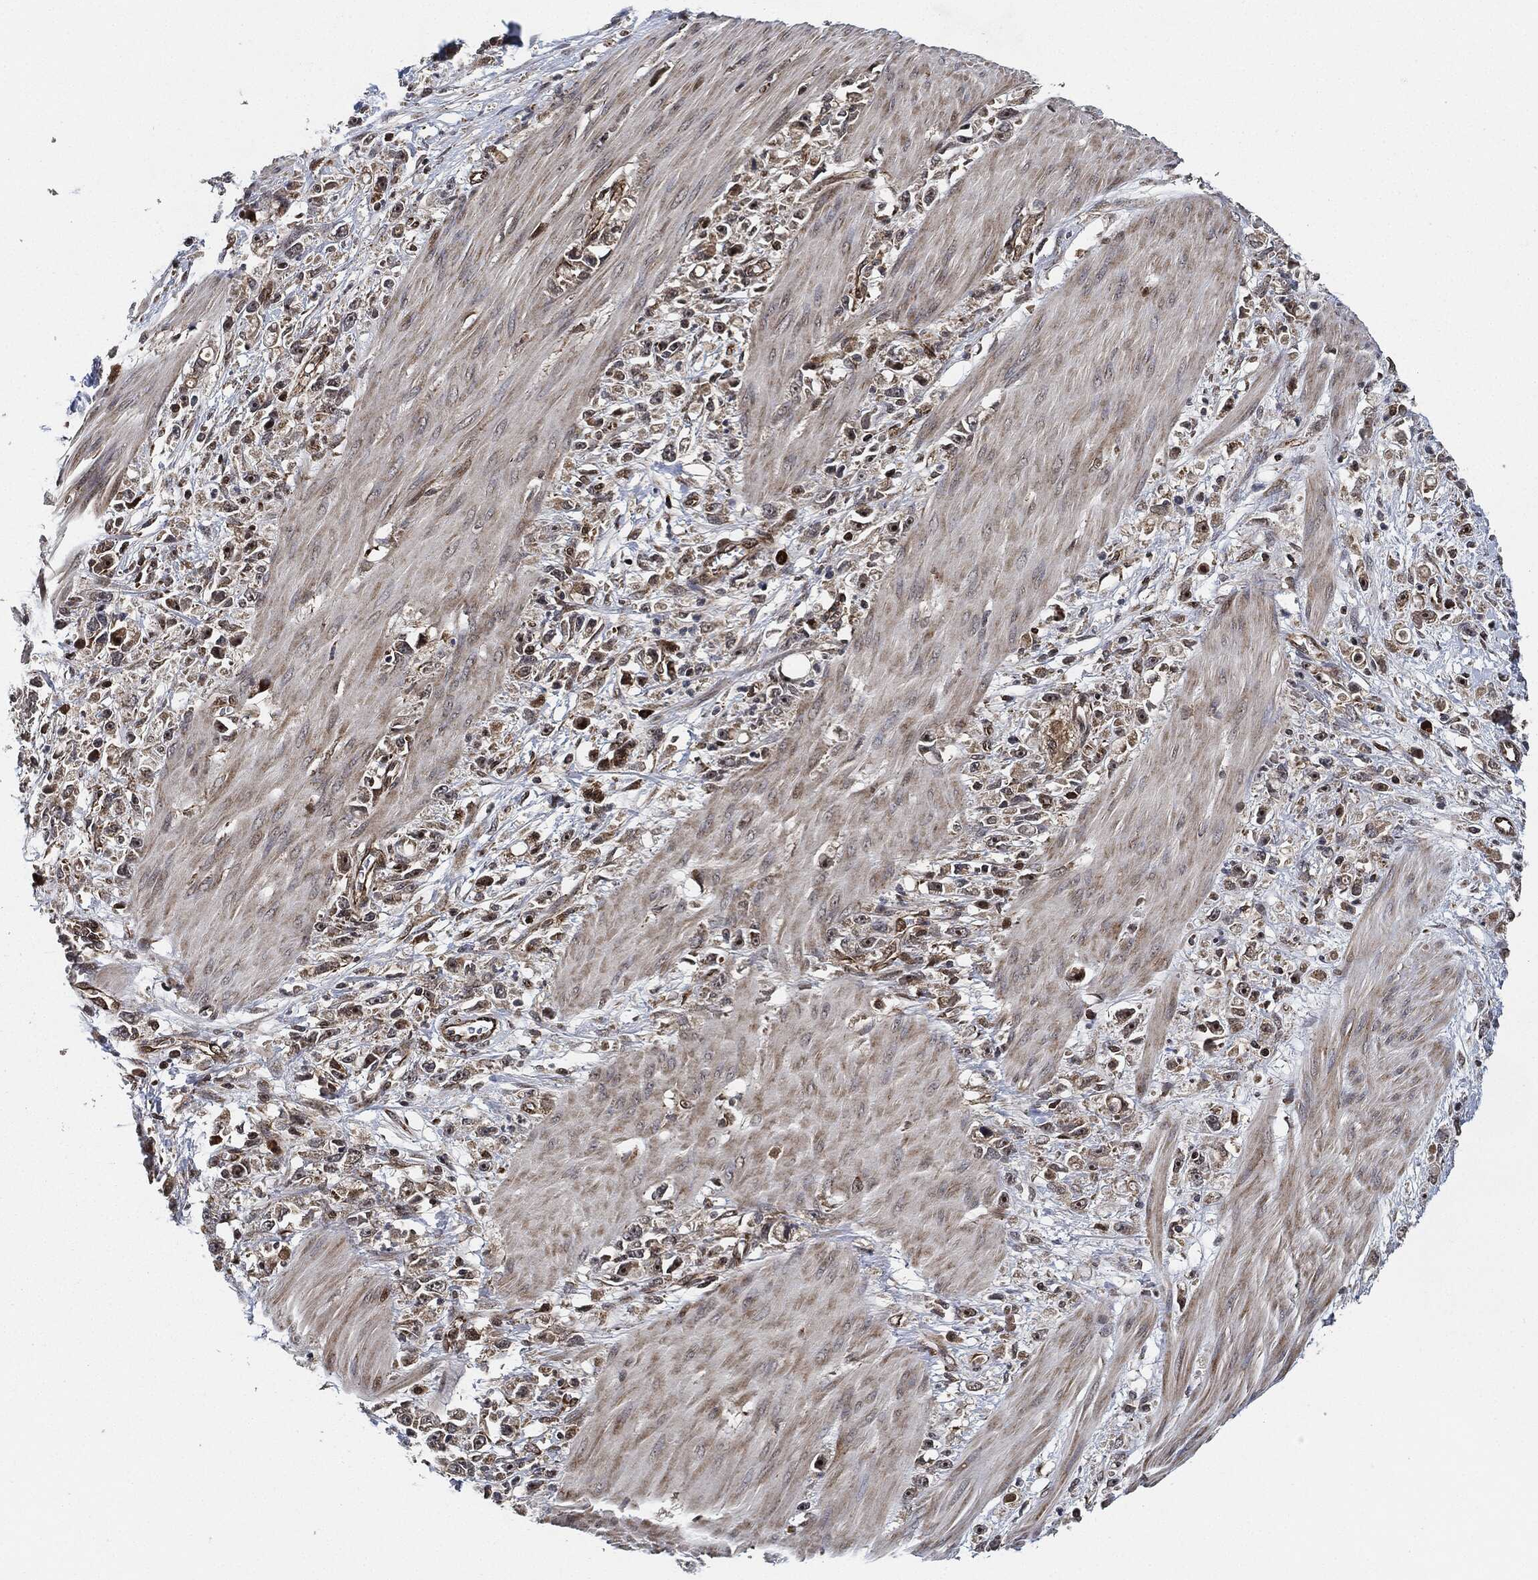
{"staining": {"intensity": "moderate", "quantity": "25%-75%", "location": "cytoplasmic/membranous"}, "tissue": "stomach cancer", "cell_type": "Tumor cells", "image_type": "cancer", "snomed": [{"axis": "morphology", "description": "Adenocarcinoma, NOS"}, {"axis": "topography", "description": "Stomach"}], "caption": "About 25%-75% of tumor cells in human stomach adenocarcinoma display moderate cytoplasmic/membranous protein positivity as visualized by brown immunohistochemical staining.", "gene": "RNASEL", "patient": {"sex": "female", "age": 59}}